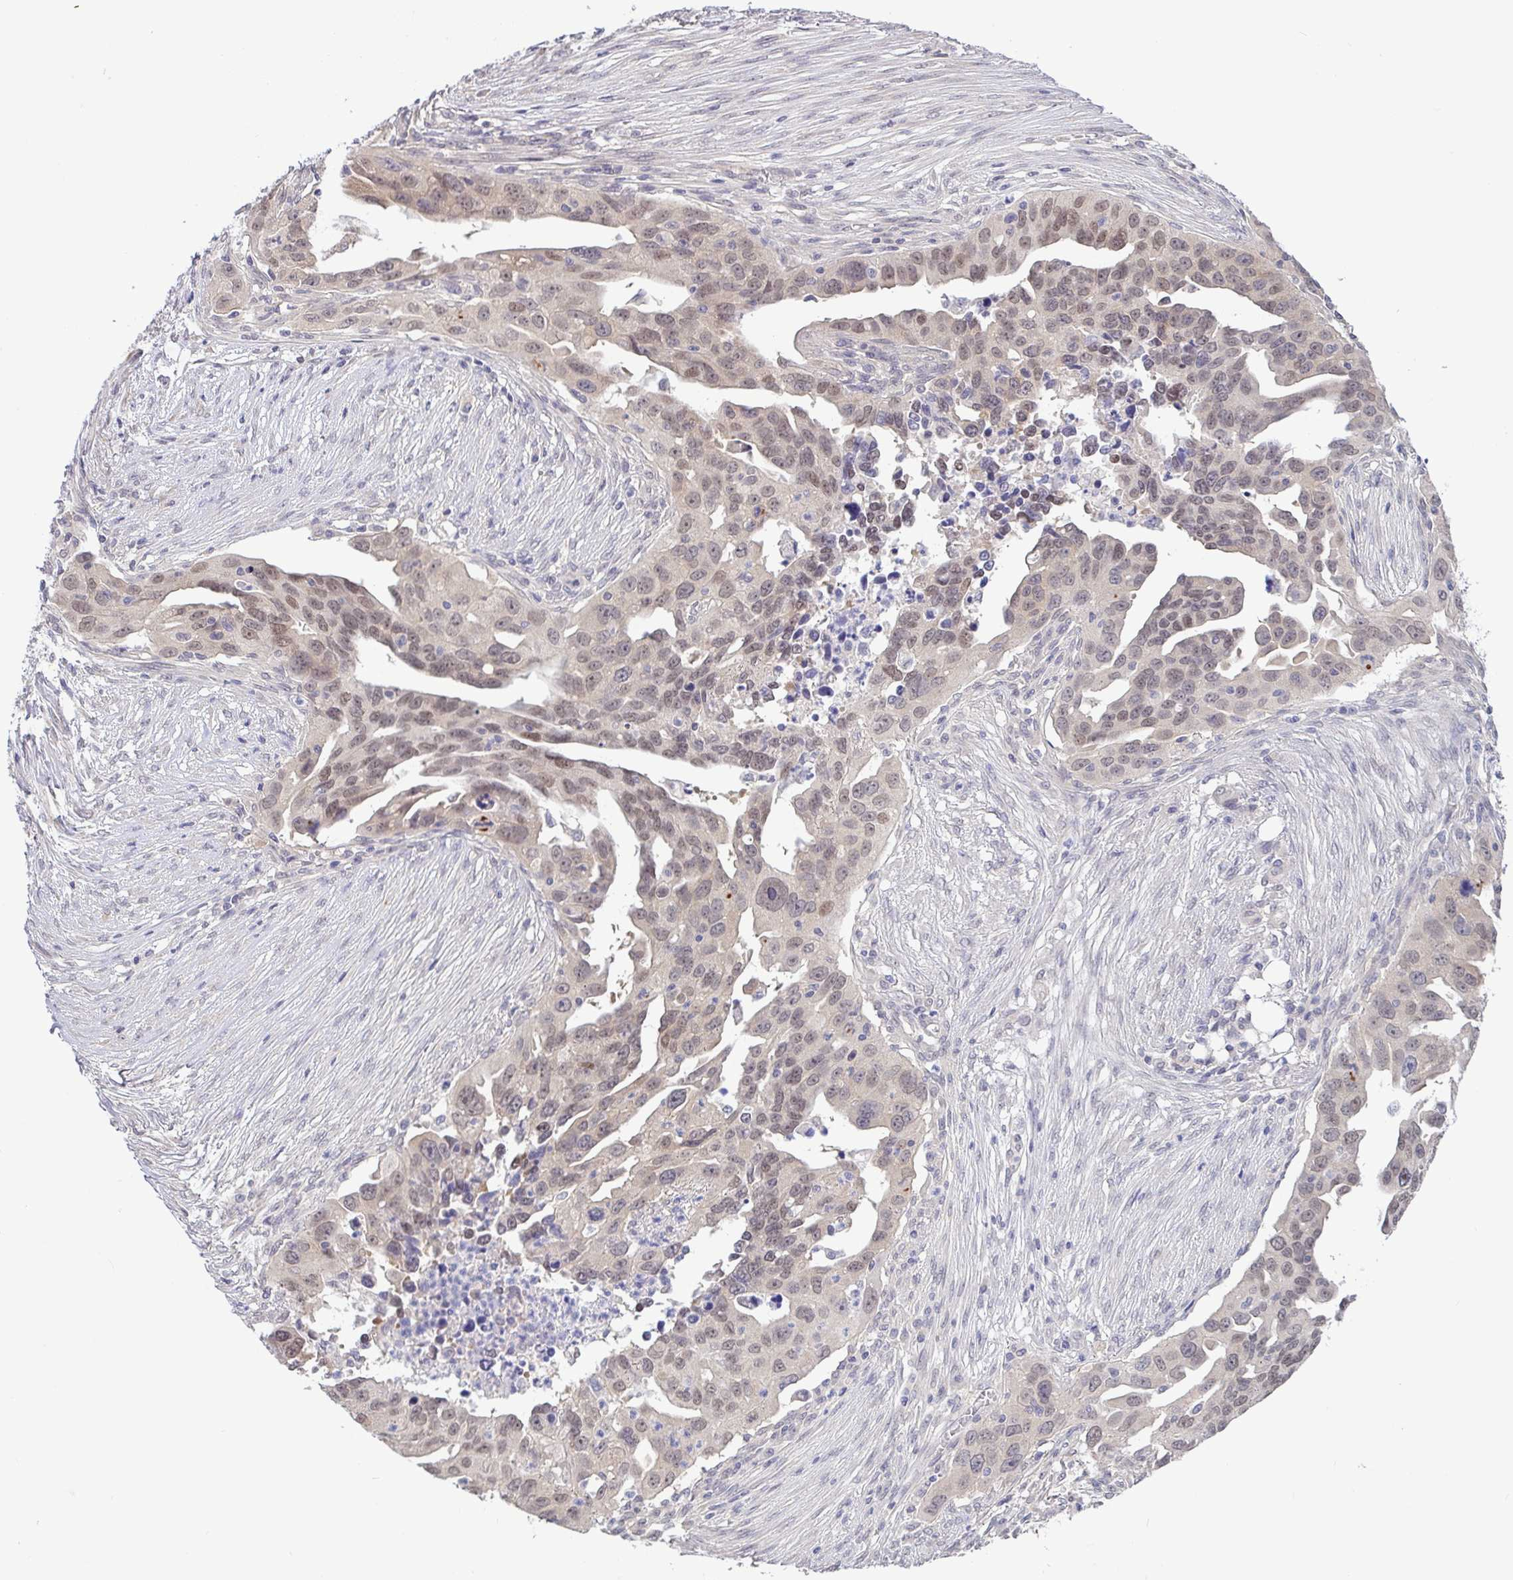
{"staining": {"intensity": "moderate", "quantity": ">75%", "location": "nuclear"}, "tissue": "ovarian cancer", "cell_type": "Tumor cells", "image_type": "cancer", "snomed": [{"axis": "morphology", "description": "Carcinoma, endometroid"}, {"axis": "morphology", "description": "Cystadenocarcinoma, serous, NOS"}, {"axis": "topography", "description": "Ovary"}], "caption": "An image of human endometroid carcinoma (ovarian) stained for a protein shows moderate nuclear brown staining in tumor cells. The staining is performed using DAB (3,3'-diaminobenzidine) brown chromogen to label protein expression. The nuclei are counter-stained blue using hematoxylin.", "gene": "HYPK", "patient": {"sex": "female", "age": 45}}